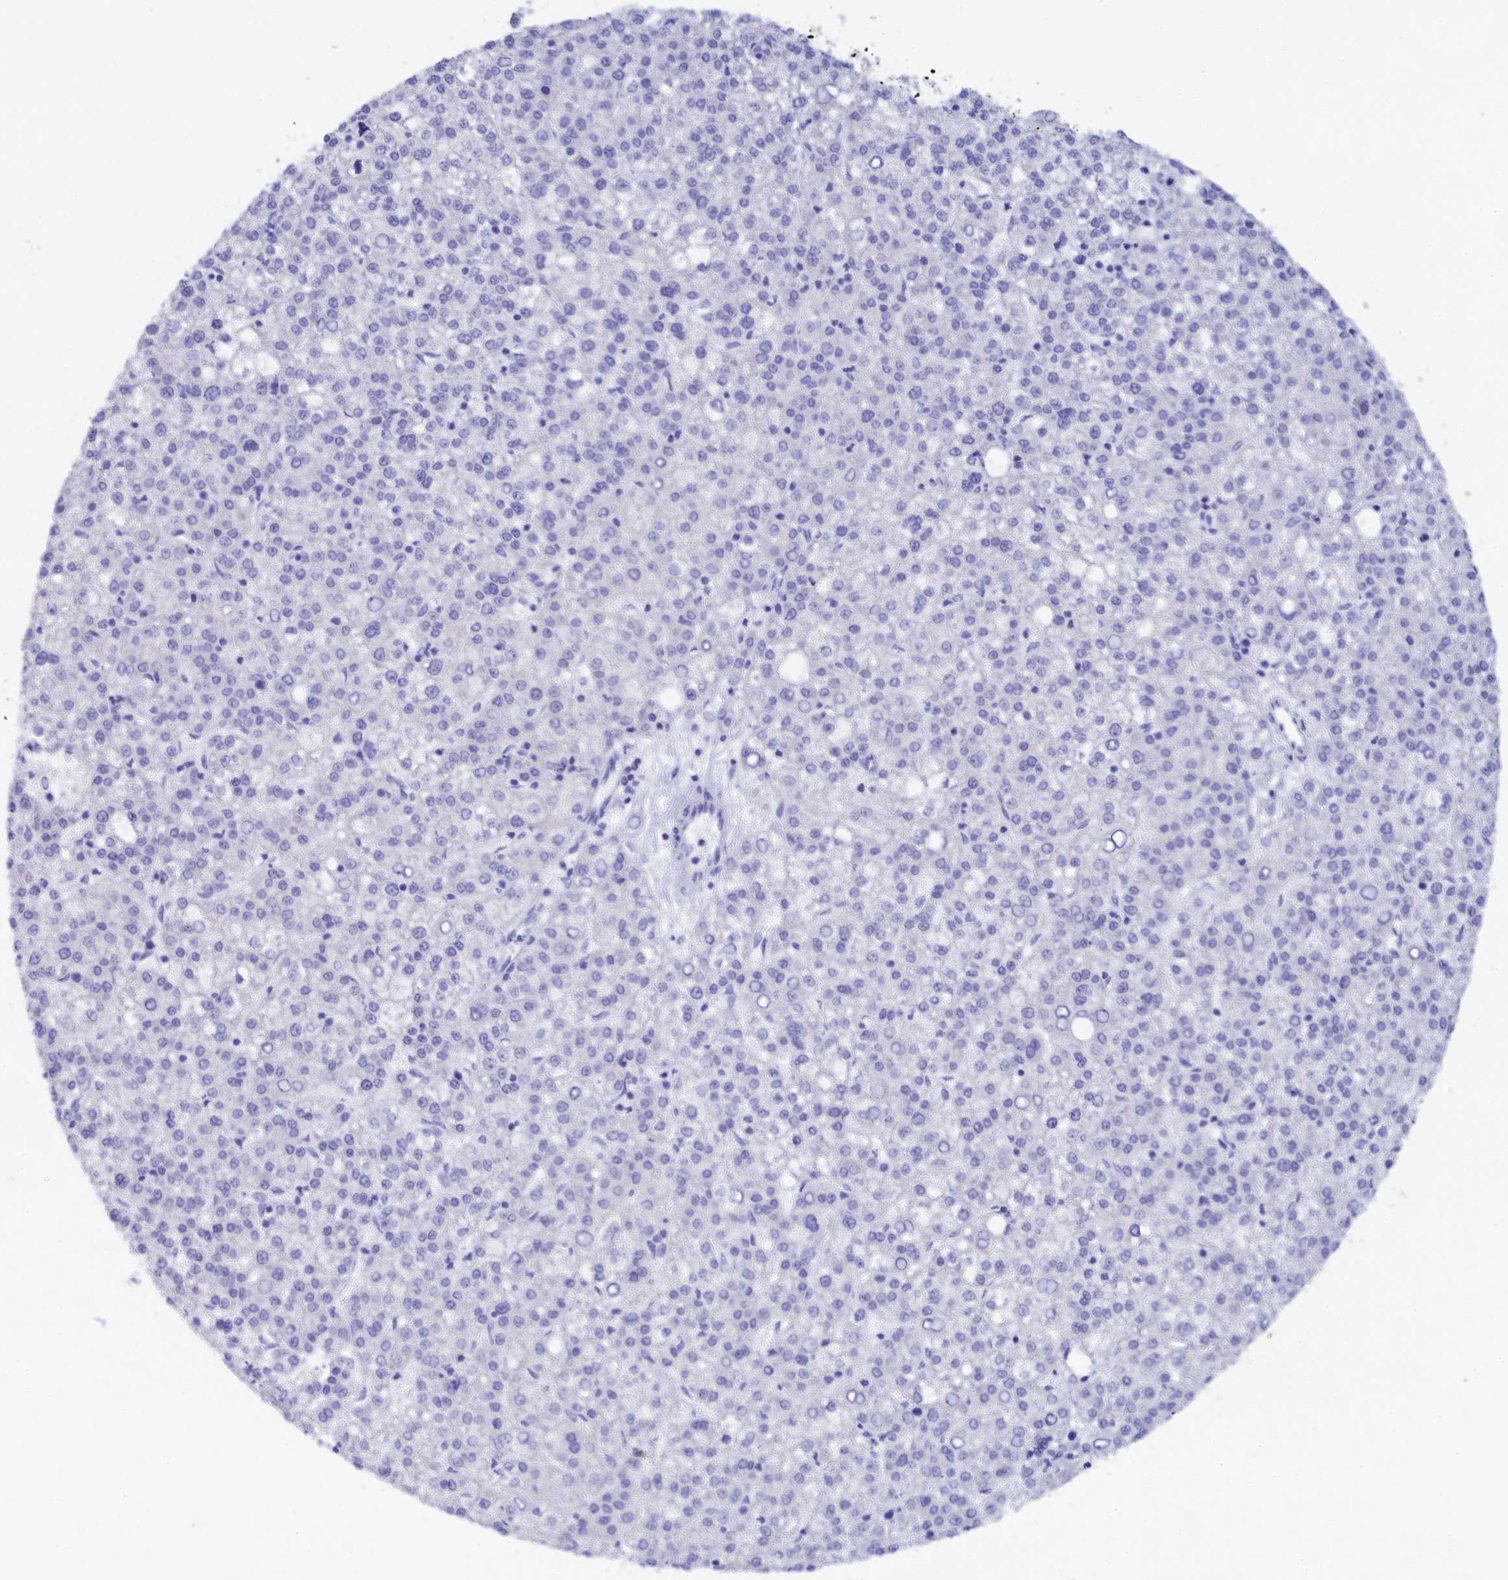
{"staining": {"intensity": "negative", "quantity": "none", "location": "none"}, "tissue": "liver cancer", "cell_type": "Tumor cells", "image_type": "cancer", "snomed": [{"axis": "morphology", "description": "Carcinoma, Hepatocellular, NOS"}, {"axis": "topography", "description": "Liver"}], "caption": "Hepatocellular carcinoma (liver) was stained to show a protein in brown. There is no significant positivity in tumor cells. (DAB immunohistochemistry (IHC) with hematoxylin counter stain).", "gene": "TRIM10", "patient": {"sex": "female", "age": 58}}